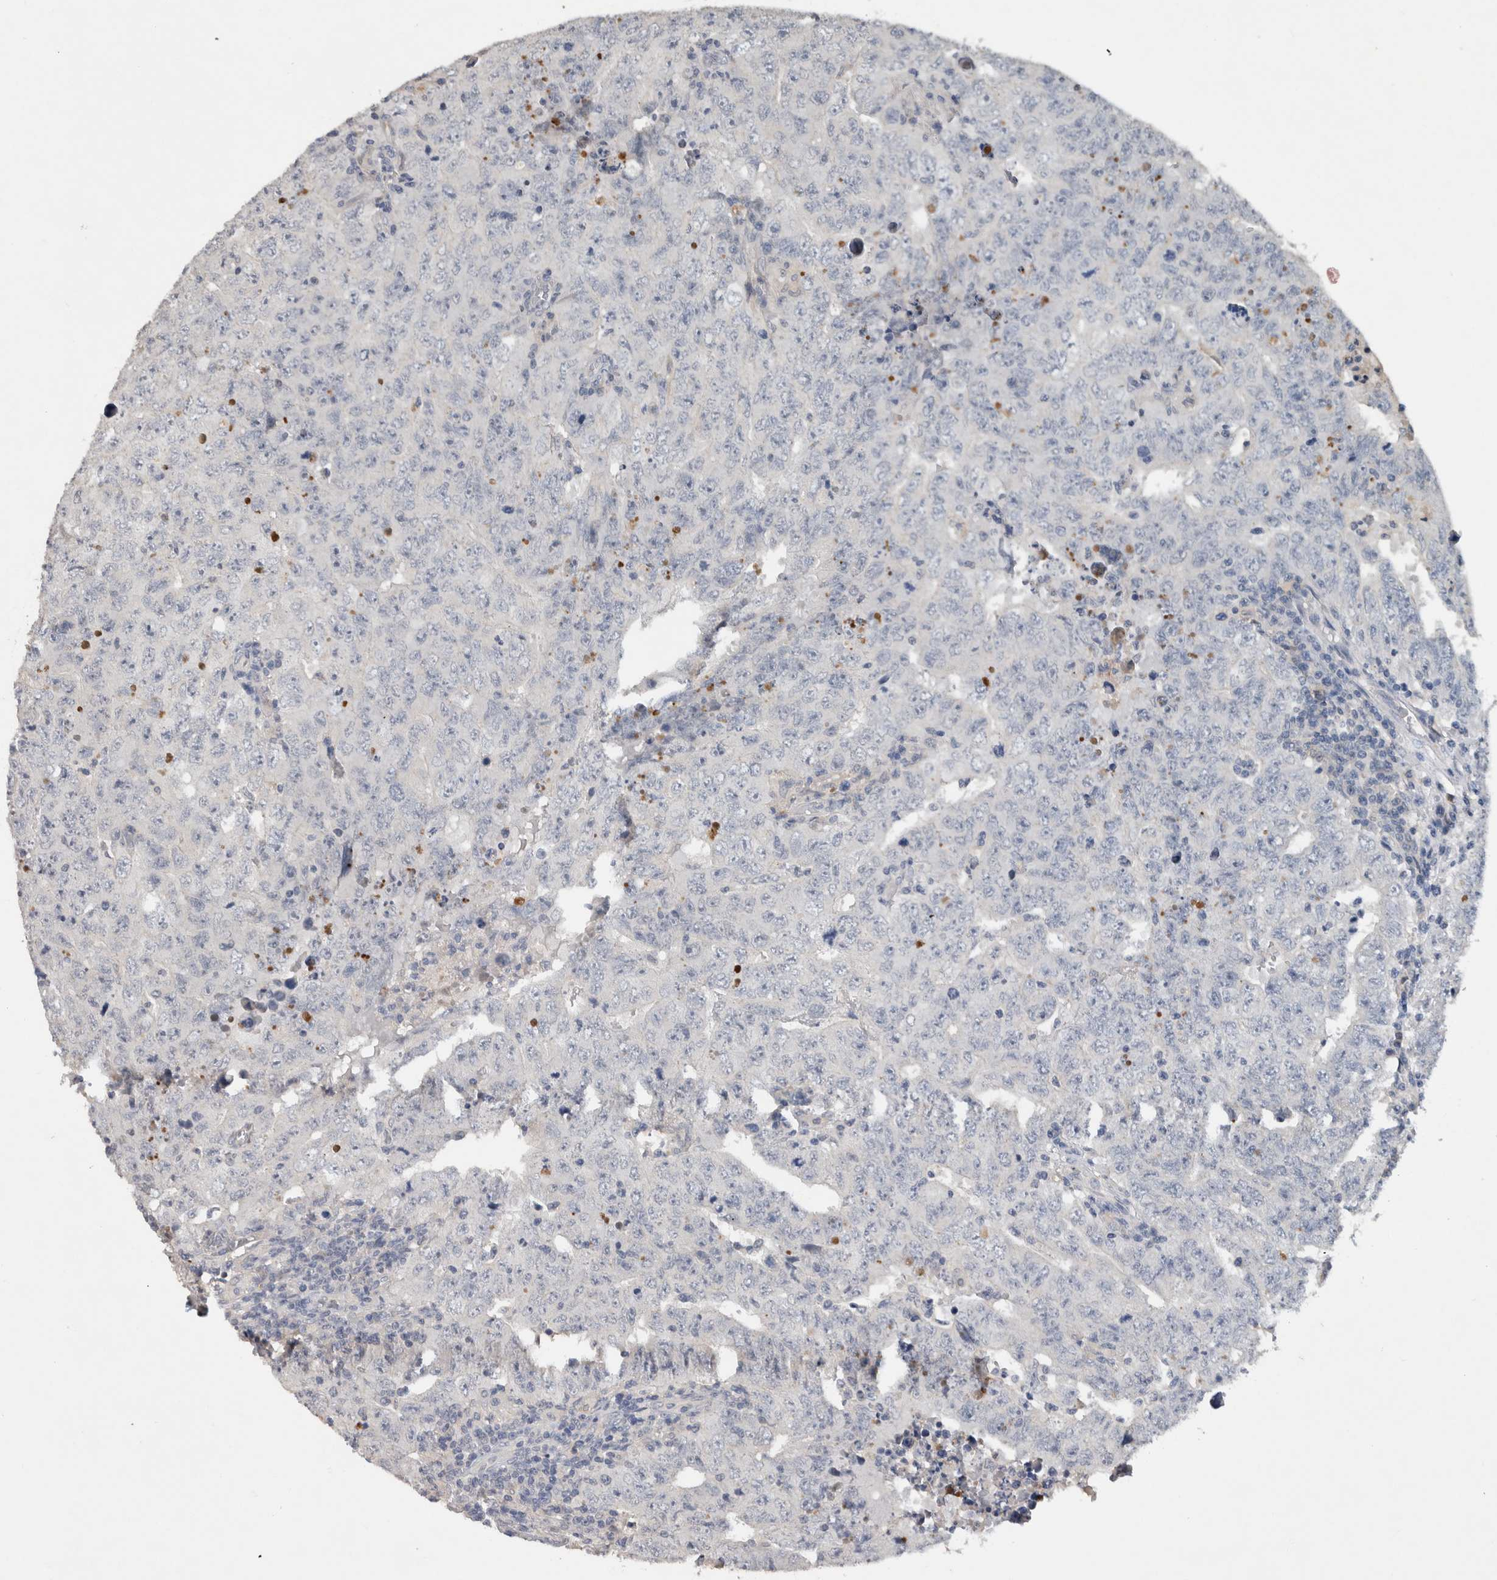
{"staining": {"intensity": "negative", "quantity": "none", "location": "none"}, "tissue": "testis cancer", "cell_type": "Tumor cells", "image_type": "cancer", "snomed": [{"axis": "morphology", "description": "Carcinoma, Embryonal, NOS"}, {"axis": "topography", "description": "Testis"}], "caption": "A photomicrograph of testis cancer (embryonal carcinoma) stained for a protein reveals no brown staining in tumor cells. Nuclei are stained in blue.", "gene": "HEXD", "patient": {"sex": "male", "age": 26}}